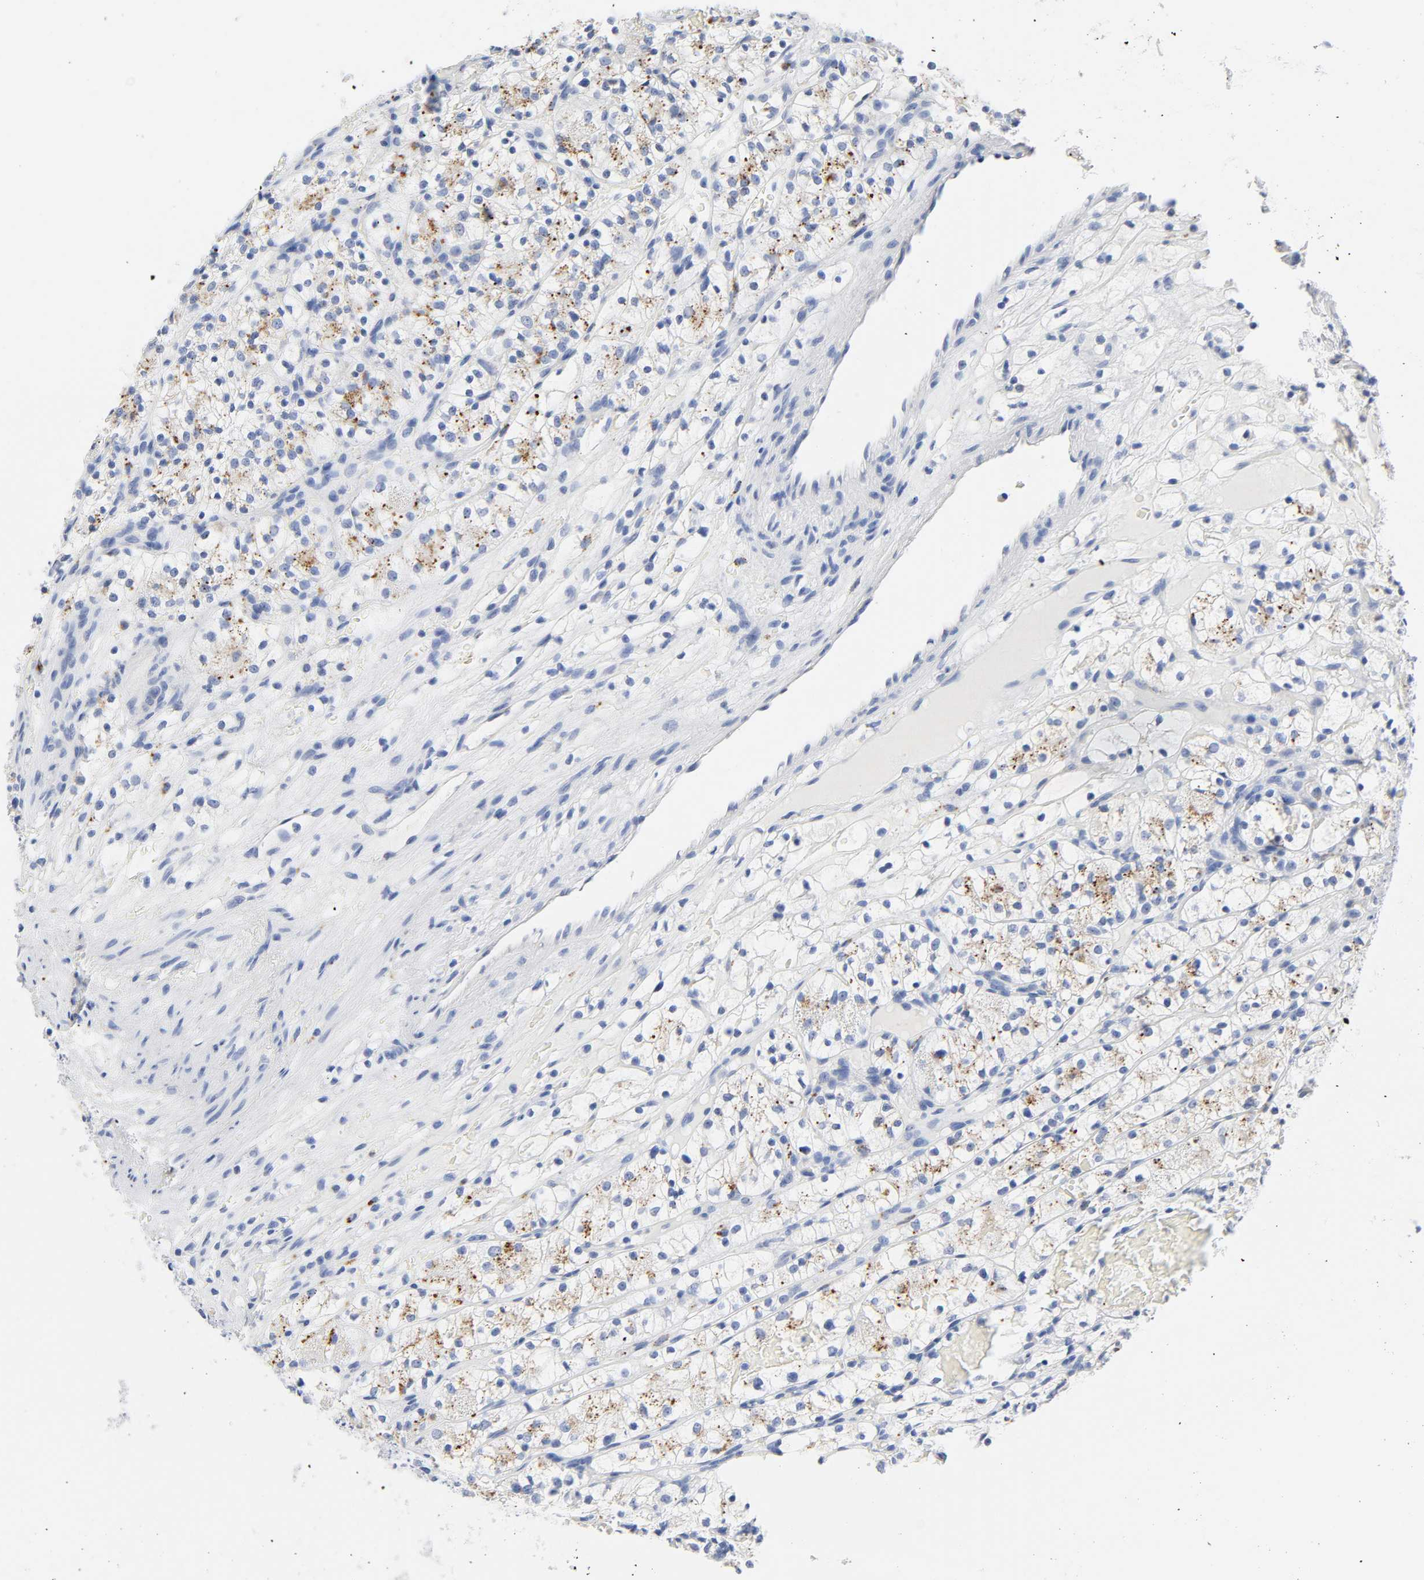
{"staining": {"intensity": "moderate", "quantity": "25%-75%", "location": "cytoplasmic/membranous"}, "tissue": "renal cancer", "cell_type": "Tumor cells", "image_type": "cancer", "snomed": [{"axis": "morphology", "description": "Adenocarcinoma, NOS"}, {"axis": "topography", "description": "Kidney"}], "caption": "Immunohistochemical staining of human renal adenocarcinoma displays medium levels of moderate cytoplasmic/membranous expression in approximately 25%-75% of tumor cells.", "gene": "PLP1", "patient": {"sex": "female", "age": 60}}